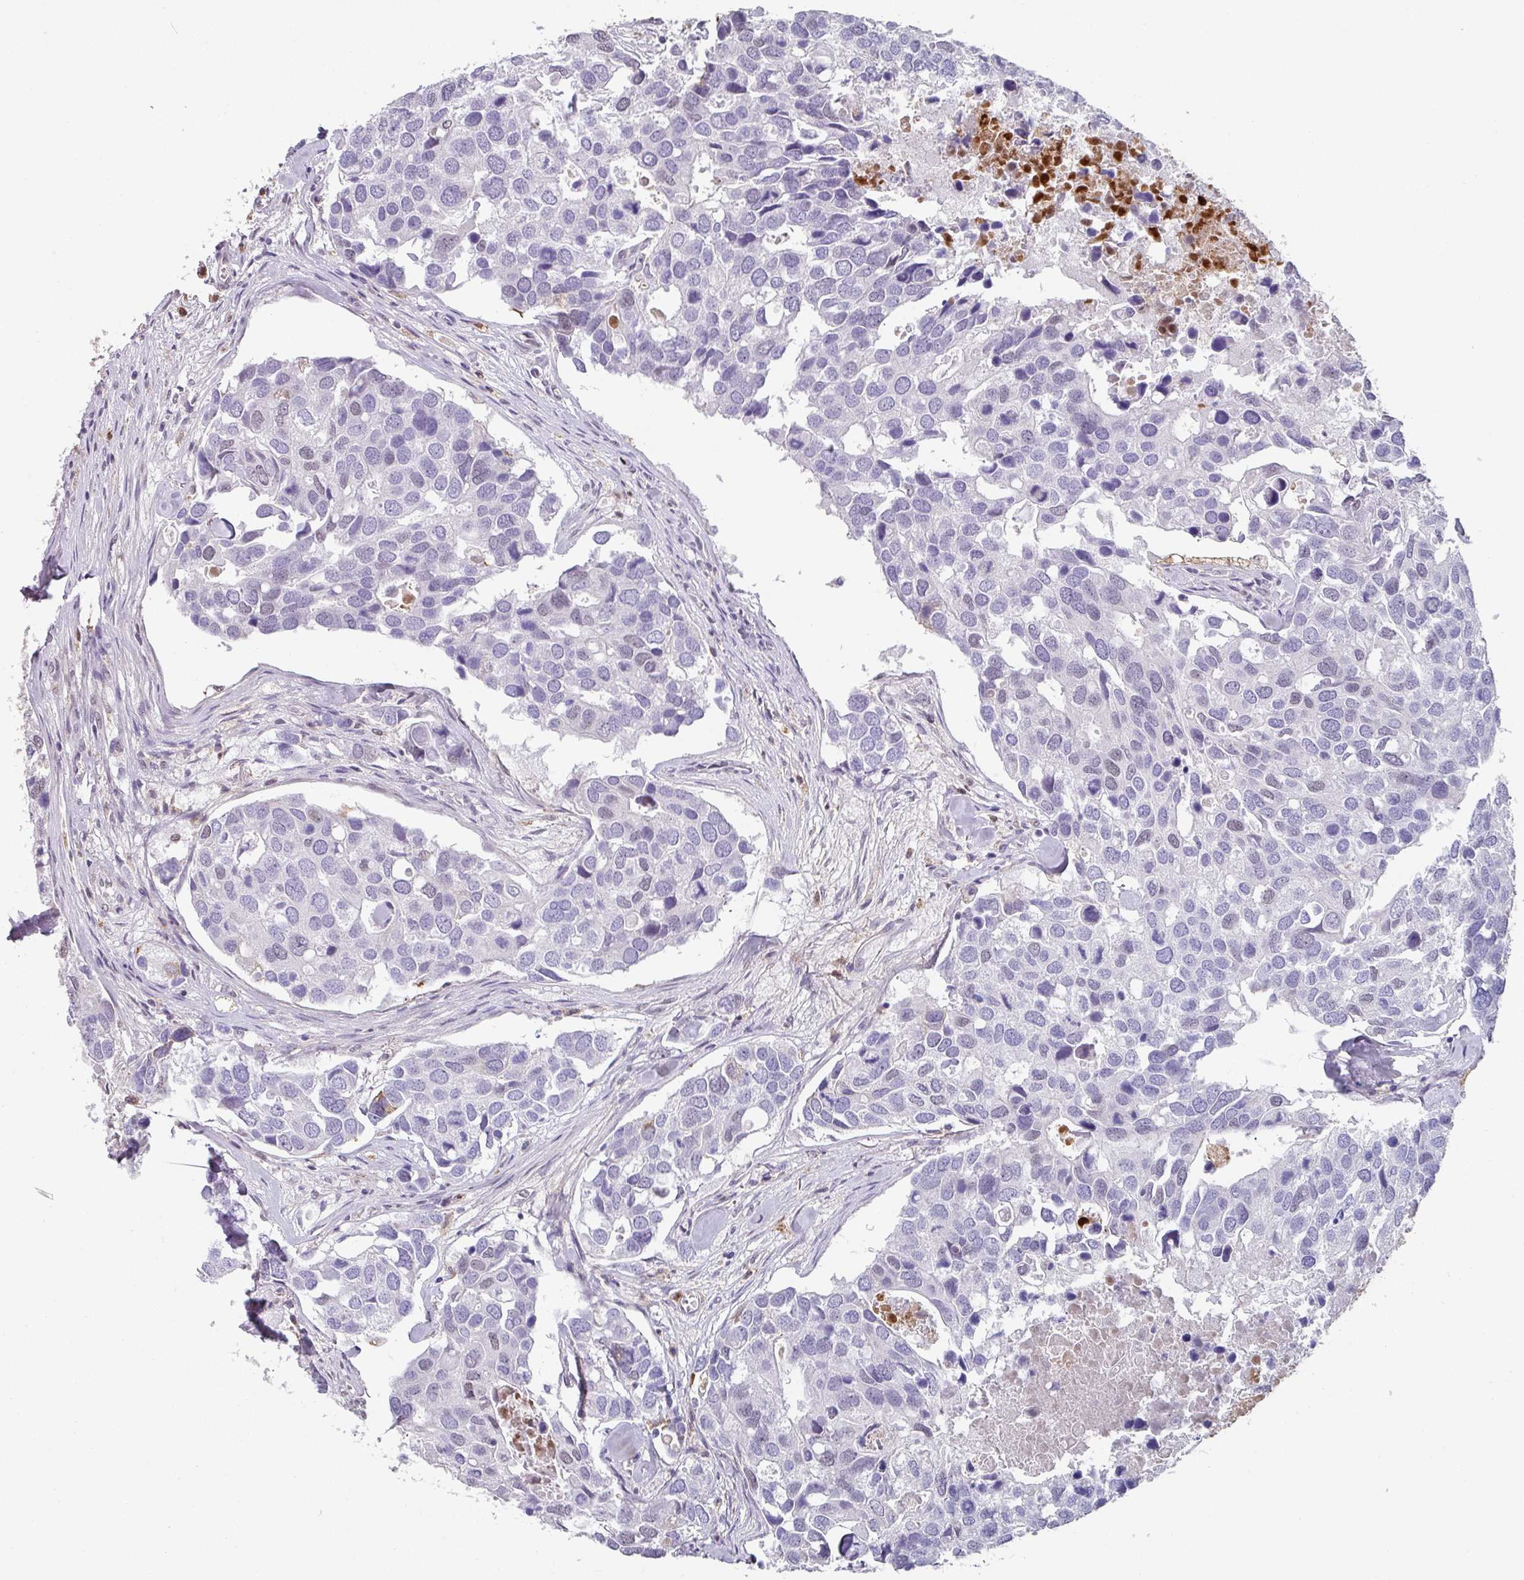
{"staining": {"intensity": "negative", "quantity": "none", "location": "none"}, "tissue": "breast cancer", "cell_type": "Tumor cells", "image_type": "cancer", "snomed": [{"axis": "morphology", "description": "Duct carcinoma"}, {"axis": "topography", "description": "Breast"}], "caption": "Image shows no significant protein expression in tumor cells of breast cancer.", "gene": "C1QB", "patient": {"sex": "female", "age": 83}}